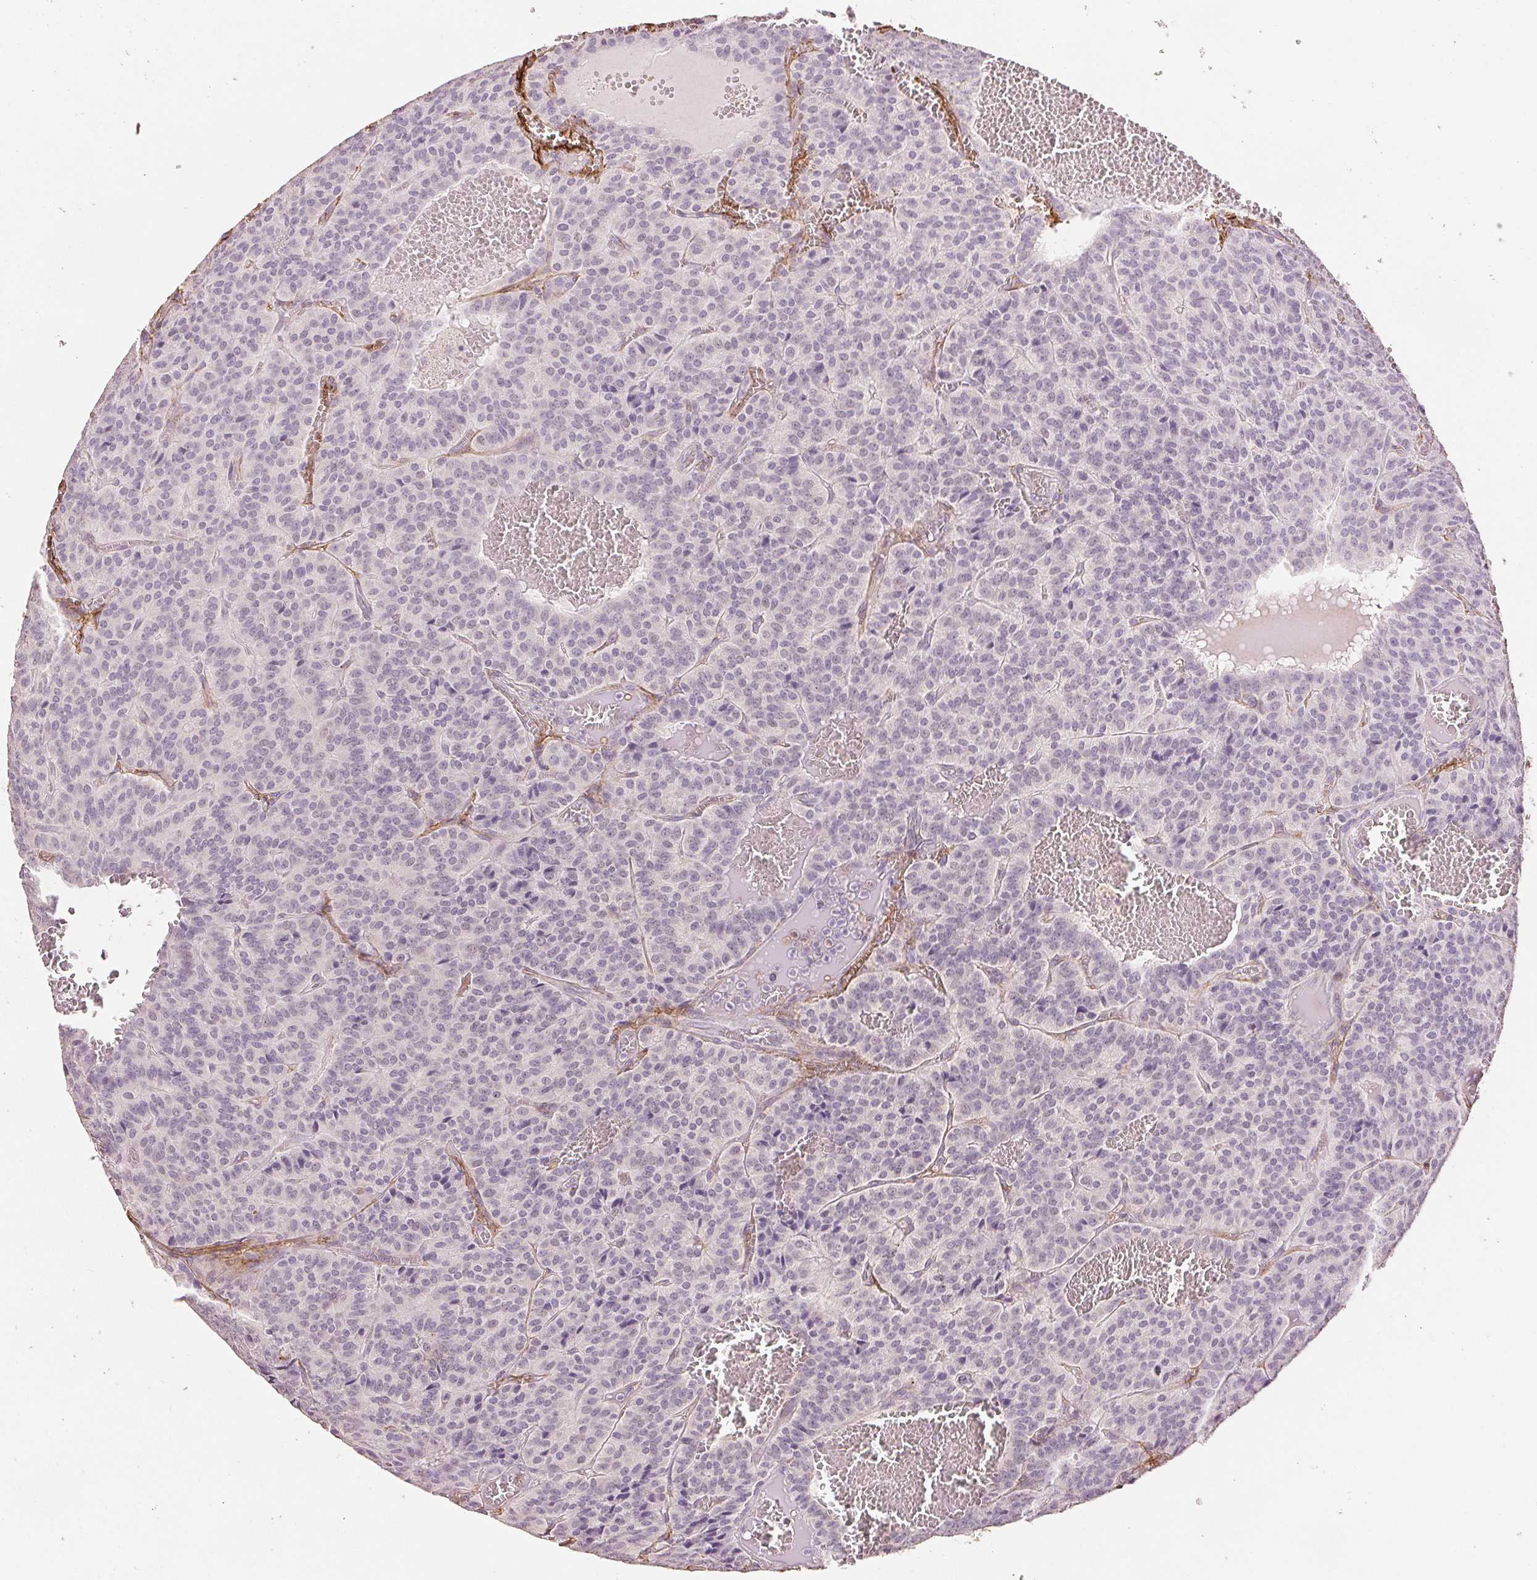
{"staining": {"intensity": "negative", "quantity": "none", "location": "none"}, "tissue": "carcinoid", "cell_type": "Tumor cells", "image_type": "cancer", "snomed": [{"axis": "morphology", "description": "Carcinoid, malignant, NOS"}, {"axis": "topography", "description": "Lung"}], "caption": "The histopathology image exhibits no staining of tumor cells in carcinoid. (DAB (3,3'-diaminobenzidine) IHC, high magnification).", "gene": "FBN1", "patient": {"sex": "male", "age": 70}}